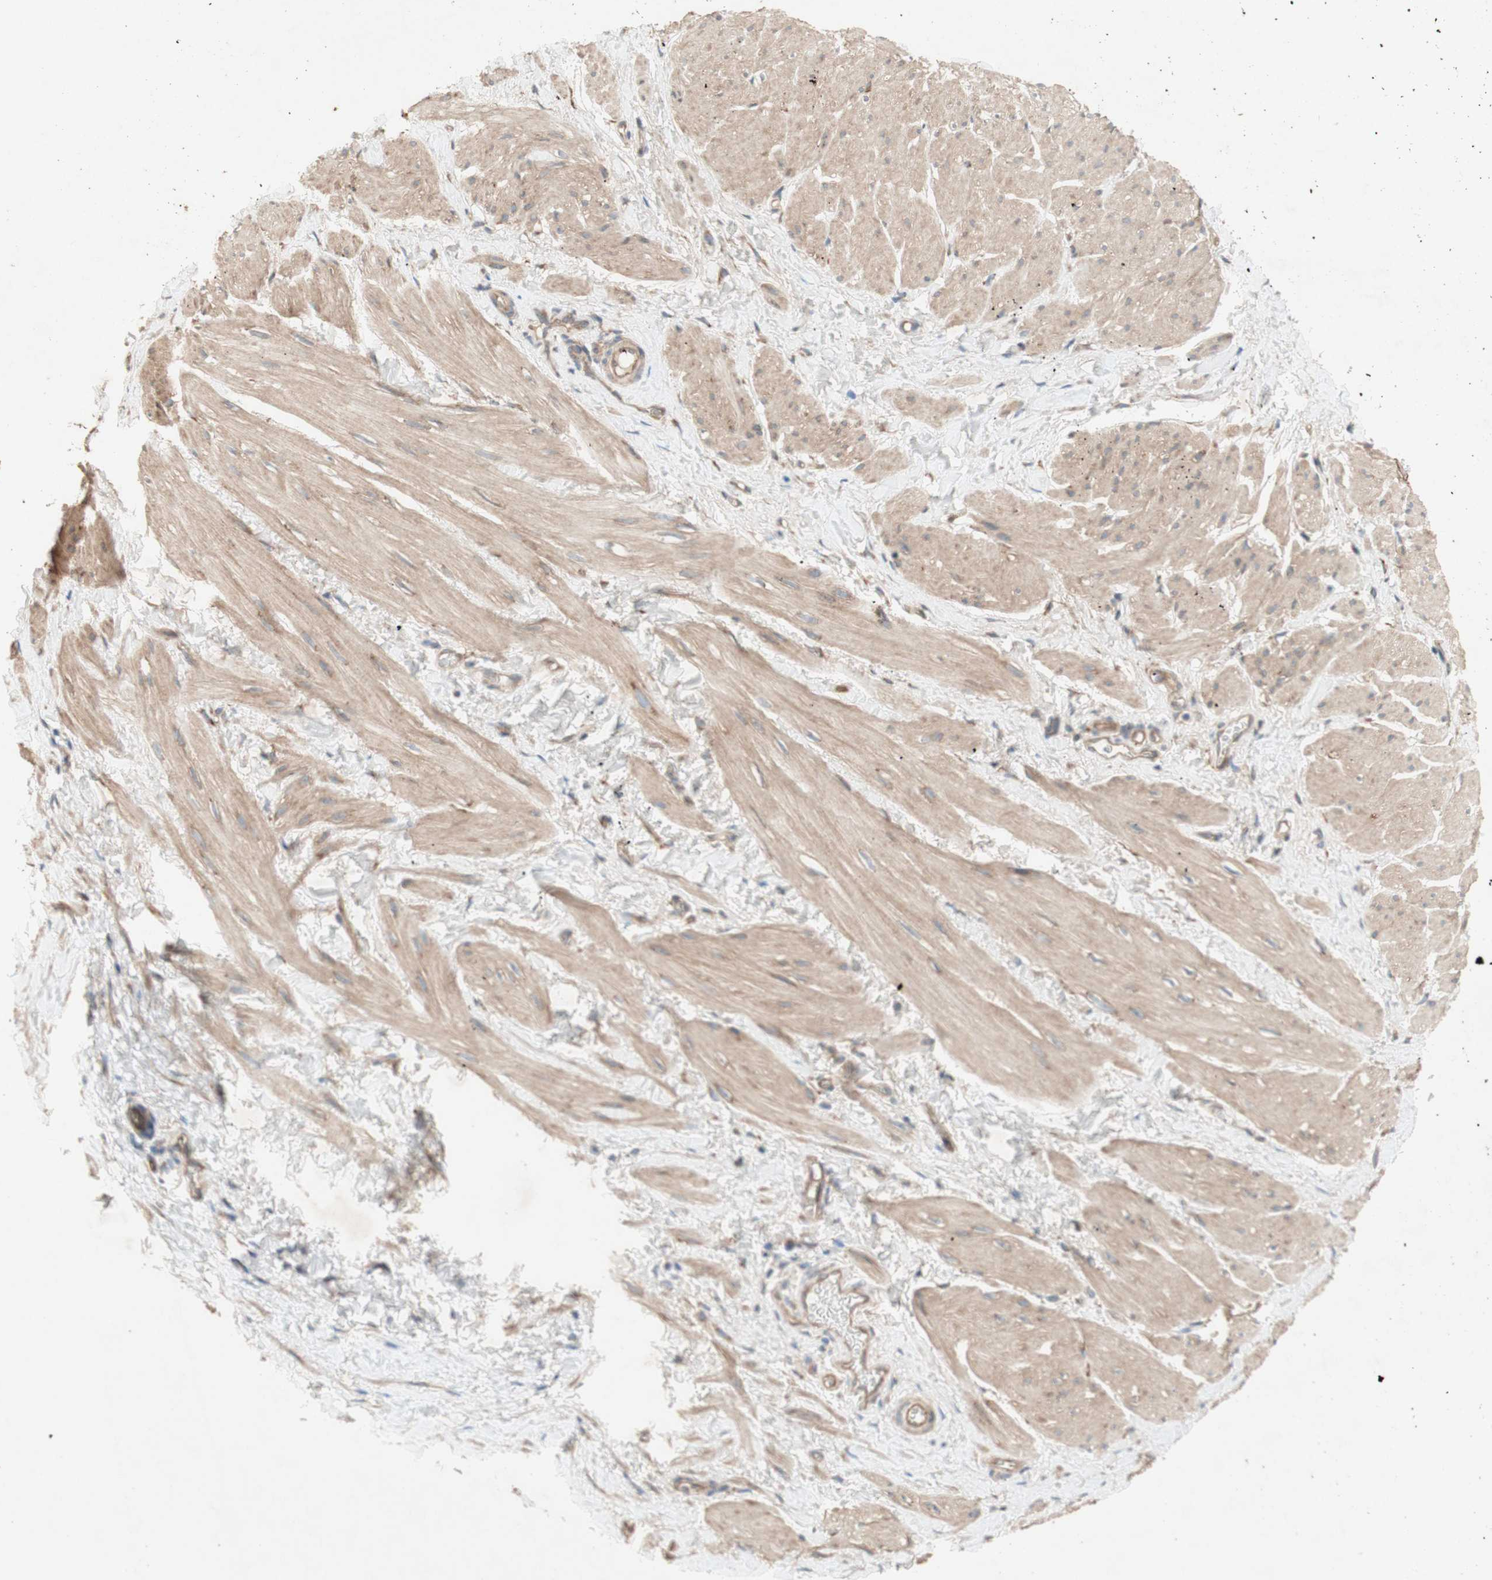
{"staining": {"intensity": "weak", "quantity": ">75%", "location": "cytoplasmic/membranous"}, "tissue": "smooth muscle", "cell_type": "Smooth muscle cells", "image_type": "normal", "snomed": [{"axis": "morphology", "description": "Normal tissue, NOS"}, {"axis": "topography", "description": "Smooth muscle"}], "caption": "A micrograph of human smooth muscle stained for a protein reveals weak cytoplasmic/membranous brown staining in smooth muscle cells. (Brightfield microscopy of DAB IHC at high magnification).", "gene": "SOCS2", "patient": {"sex": "male", "age": 16}}